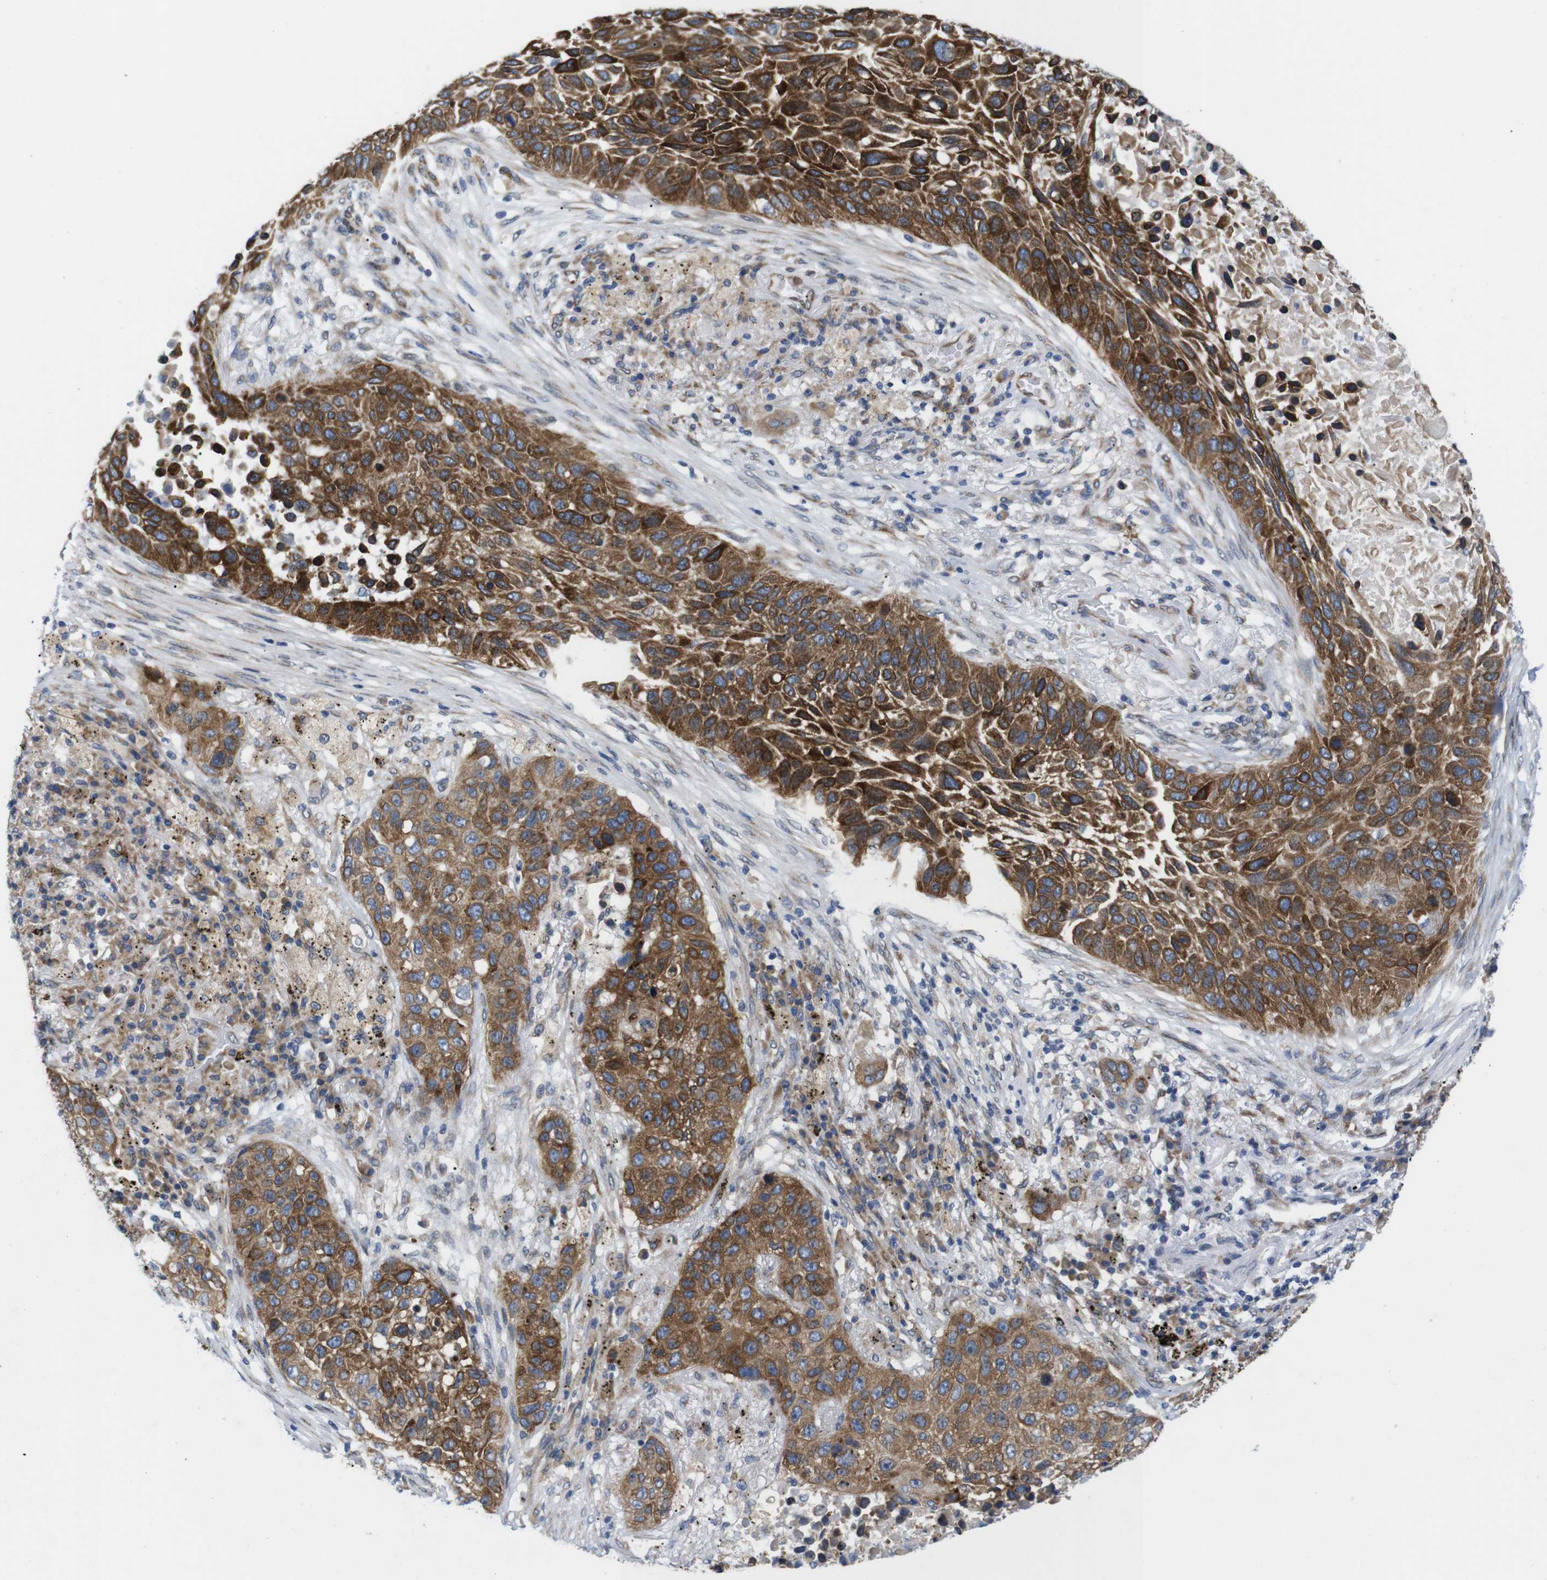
{"staining": {"intensity": "strong", "quantity": ">75%", "location": "cytoplasmic/membranous"}, "tissue": "lung cancer", "cell_type": "Tumor cells", "image_type": "cancer", "snomed": [{"axis": "morphology", "description": "Squamous cell carcinoma, NOS"}, {"axis": "topography", "description": "Lung"}], "caption": "A brown stain highlights strong cytoplasmic/membranous positivity of a protein in human lung cancer tumor cells.", "gene": "HACD3", "patient": {"sex": "male", "age": 57}}